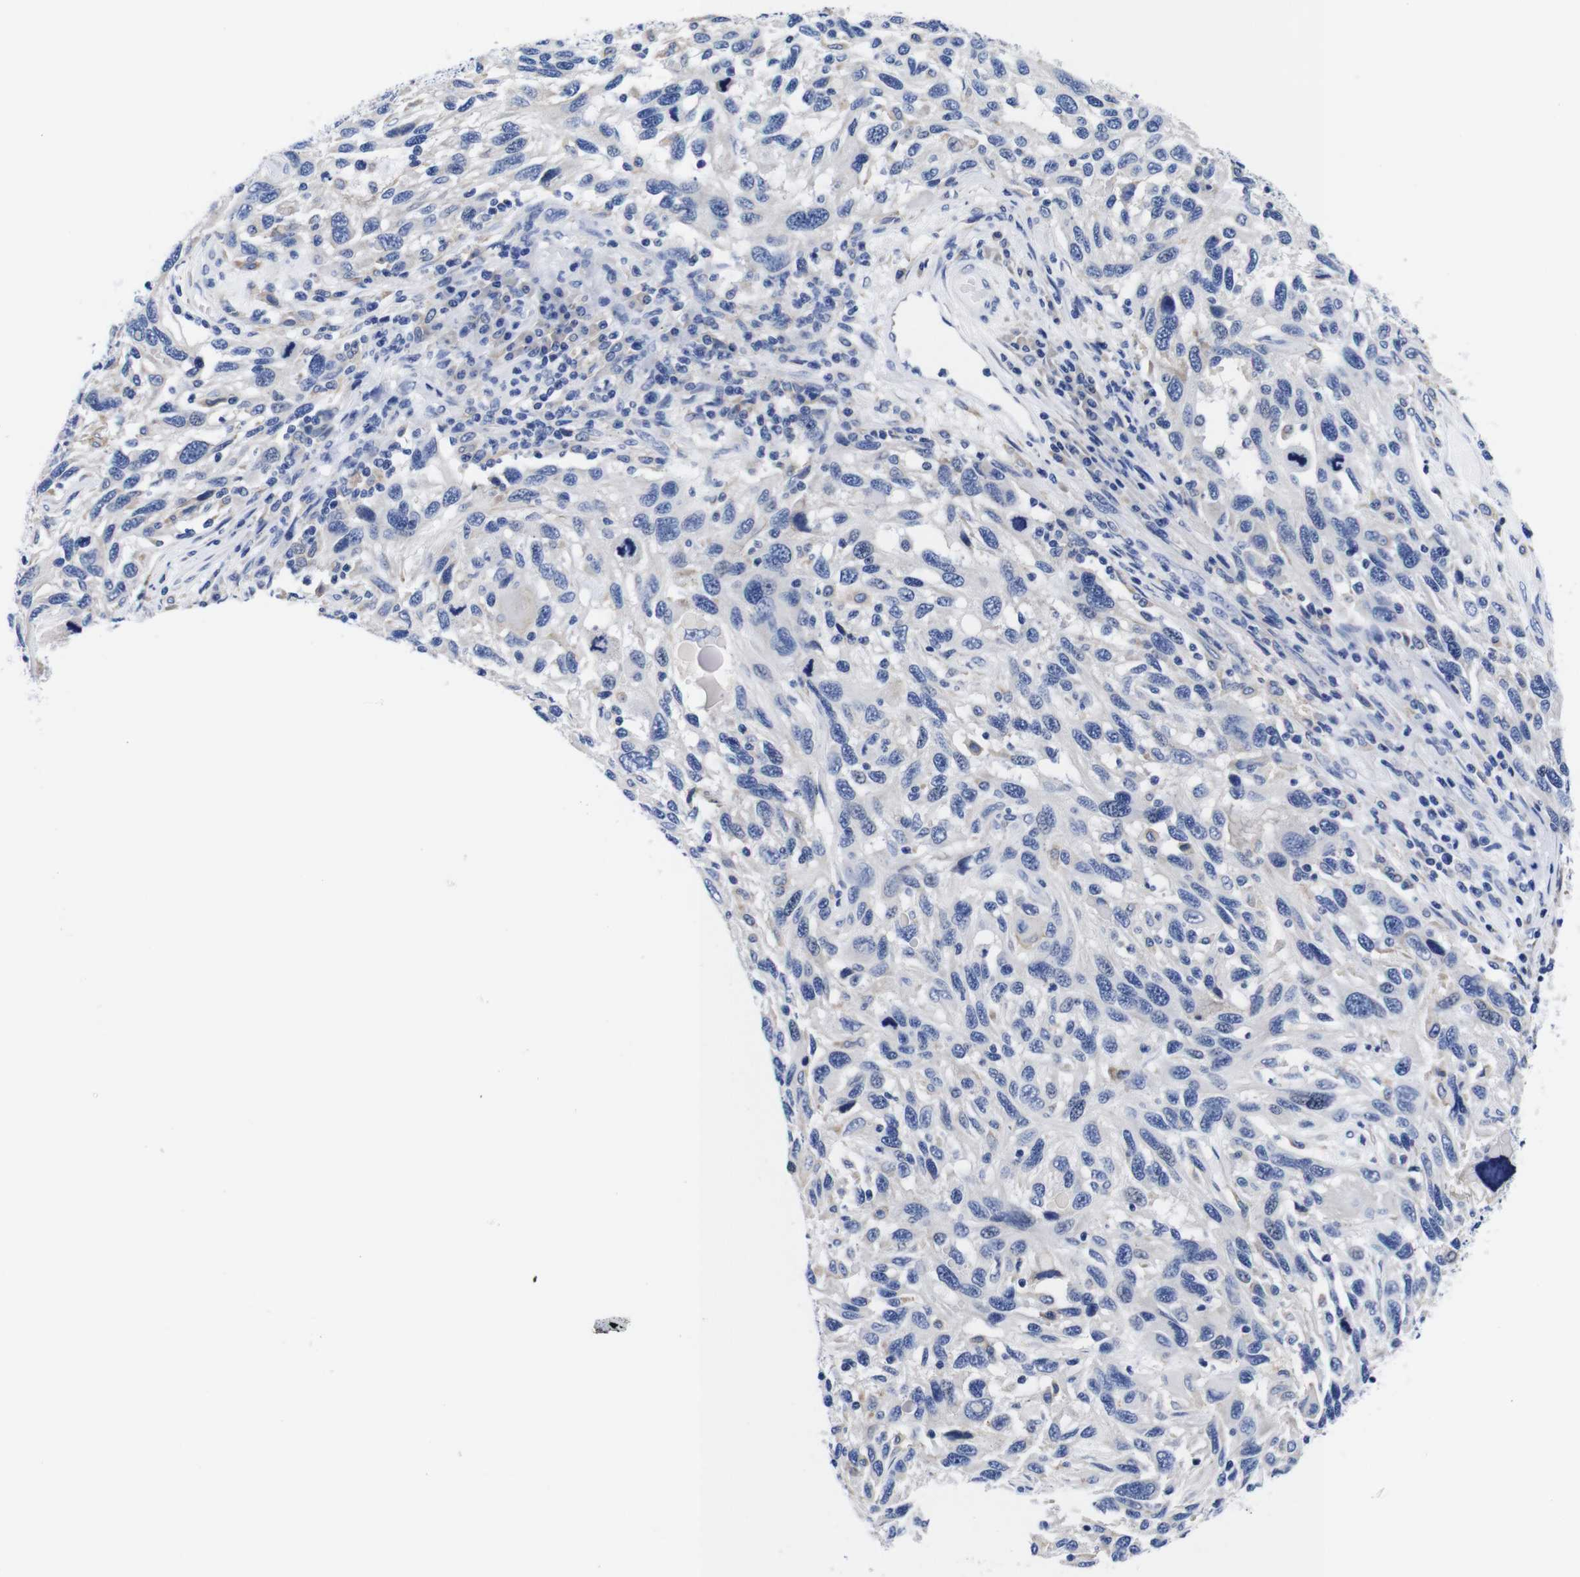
{"staining": {"intensity": "weak", "quantity": "<25%", "location": "cytoplasmic/membranous"}, "tissue": "melanoma", "cell_type": "Tumor cells", "image_type": "cancer", "snomed": [{"axis": "morphology", "description": "Malignant melanoma, NOS"}, {"axis": "topography", "description": "Skin"}], "caption": "Immunohistochemical staining of human melanoma shows no significant expression in tumor cells.", "gene": "CLEC4G", "patient": {"sex": "male", "age": 53}}